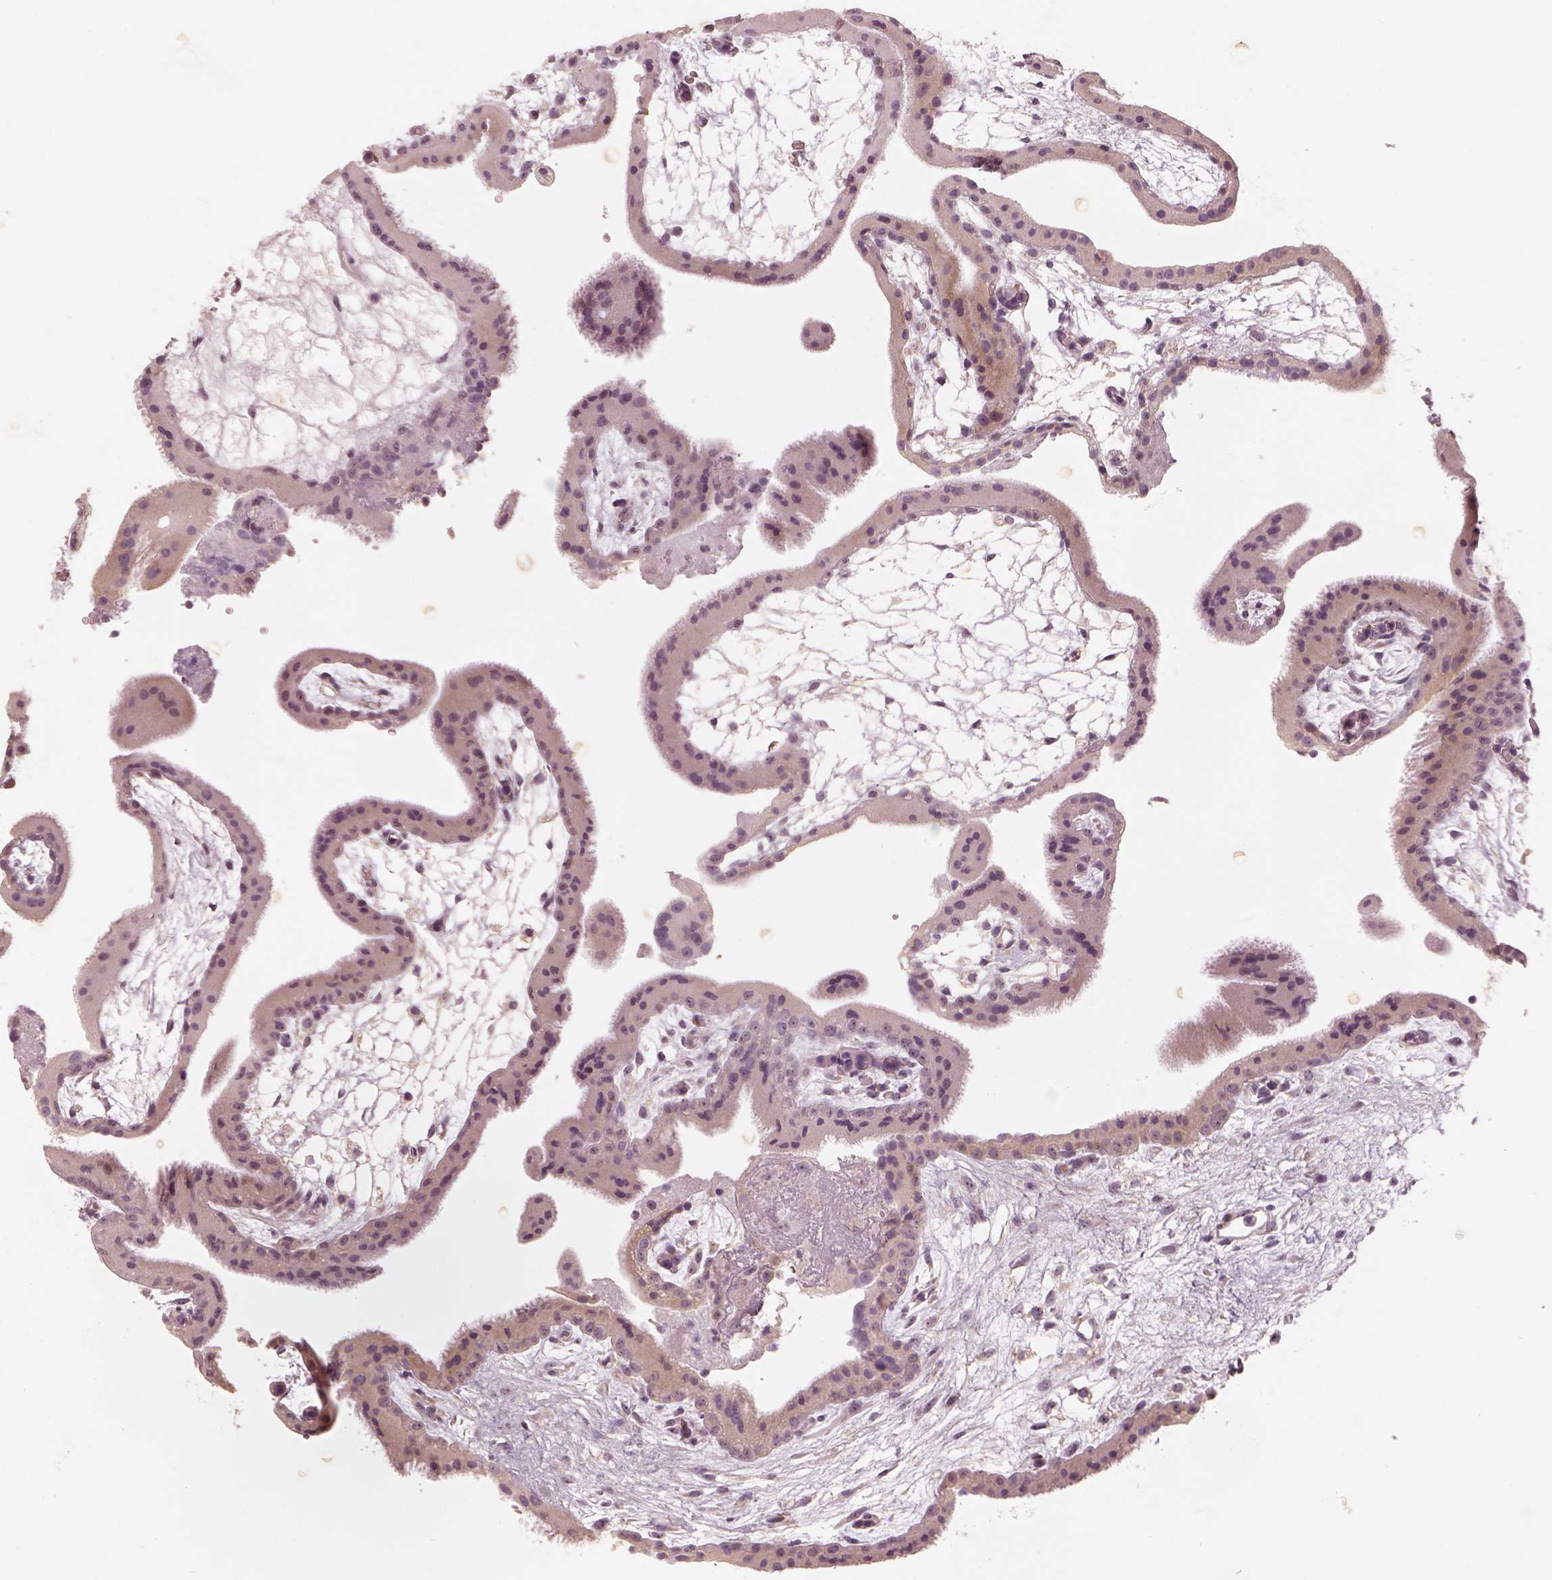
{"staining": {"intensity": "negative", "quantity": "none", "location": "none"}, "tissue": "placenta", "cell_type": "Decidual cells", "image_type": "normal", "snomed": [{"axis": "morphology", "description": "Normal tissue, NOS"}, {"axis": "topography", "description": "Placenta"}], "caption": "This is an immunohistochemistry micrograph of benign human placenta. There is no expression in decidual cells.", "gene": "CDS1", "patient": {"sex": "female", "age": 19}}